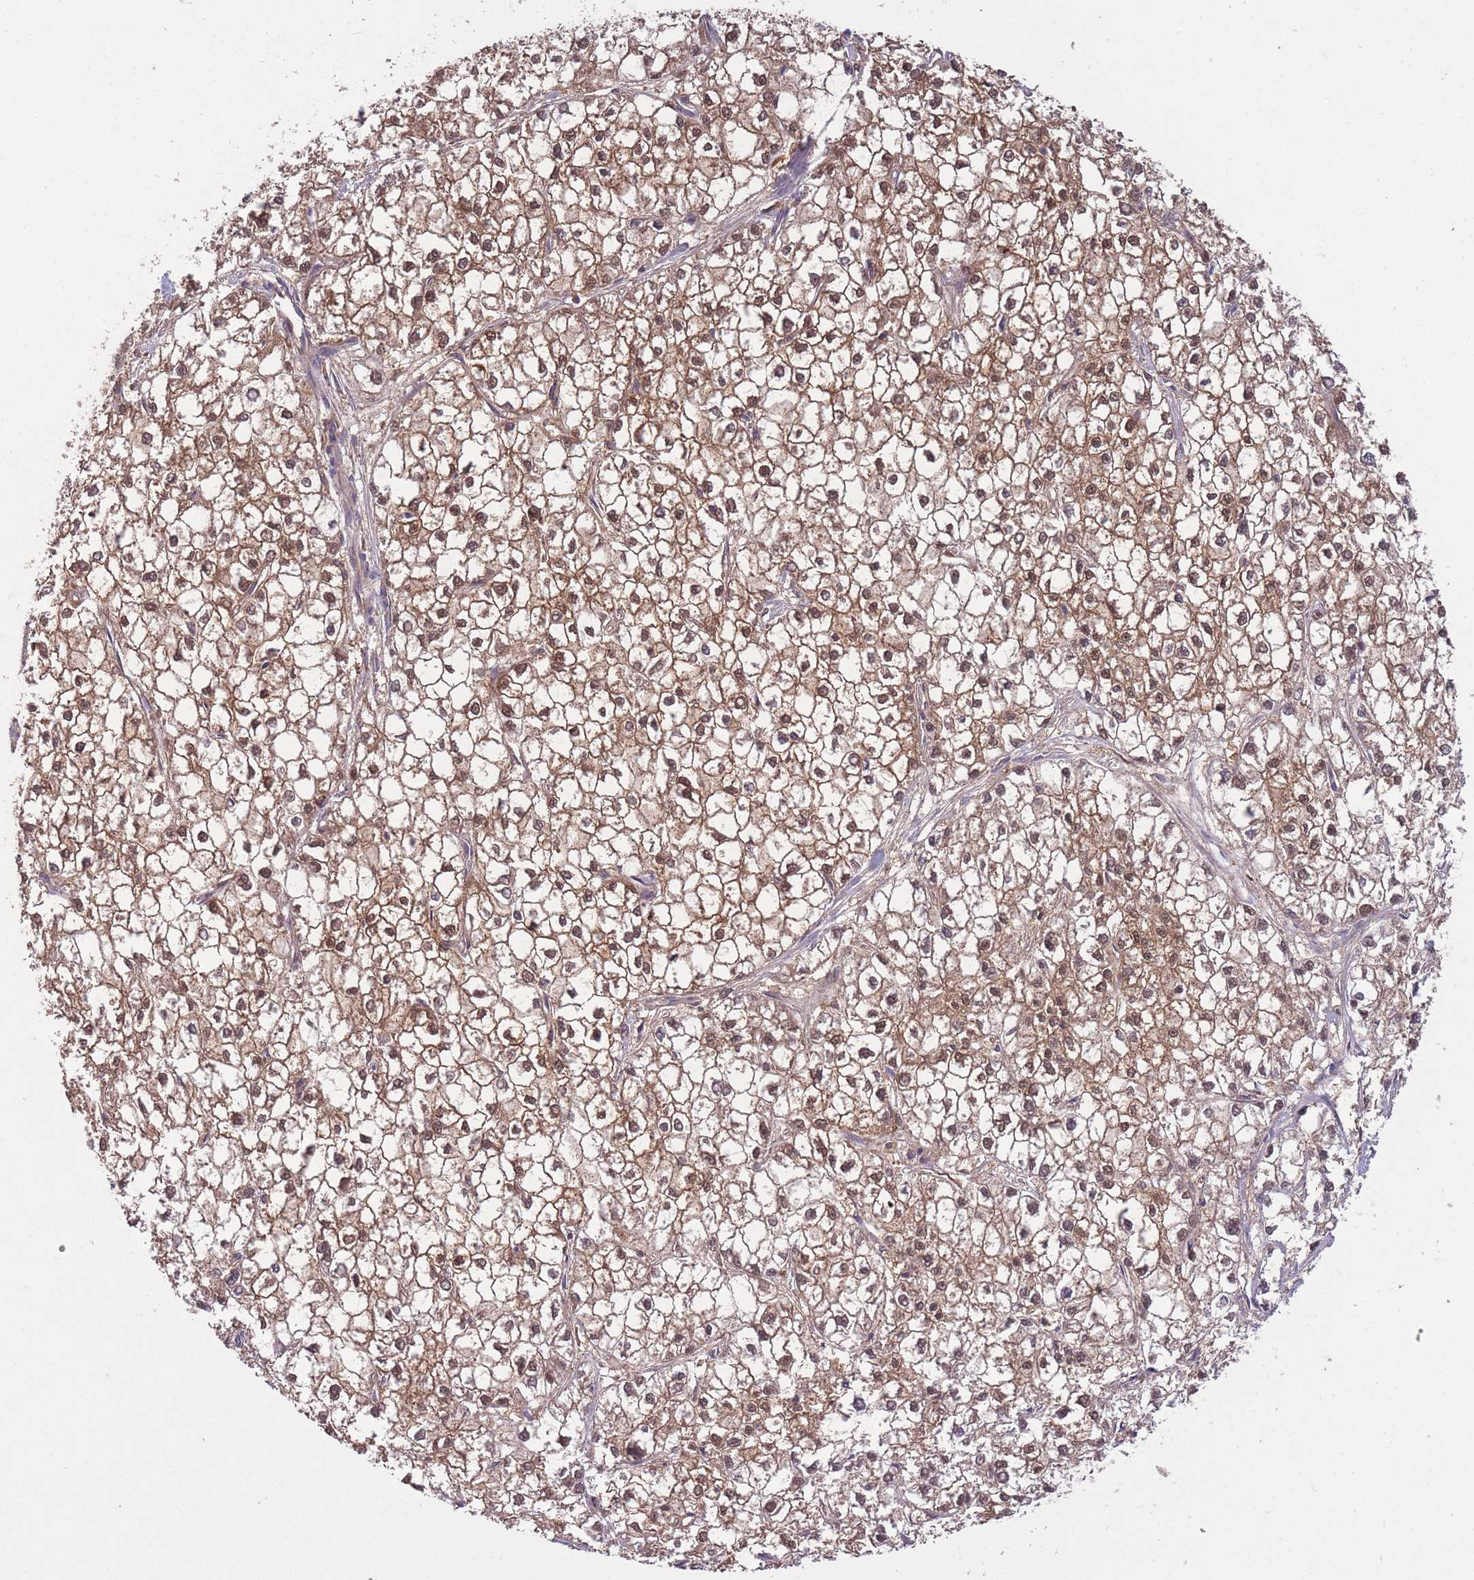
{"staining": {"intensity": "moderate", "quantity": ">75%", "location": "cytoplasmic/membranous,nuclear"}, "tissue": "liver cancer", "cell_type": "Tumor cells", "image_type": "cancer", "snomed": [{"axis": "morphology", "description": "Carcinoma, Hepatocellular, NOS"}, {"axis": "topography", "description": "Liver"}], "caption": "IHC of human liver hepatocellular carcinoma demonstrates medium levels of moderate cytoplasmic/membranous and nuclear staining in approximately >75% of tumor cells. The staining was performed using DAB, with brown indicating positive protein expression. Nuclei are stained blue with hematoxylin.", "gene": "GMIP", "patient": {"sex": "female", "age": 43}}